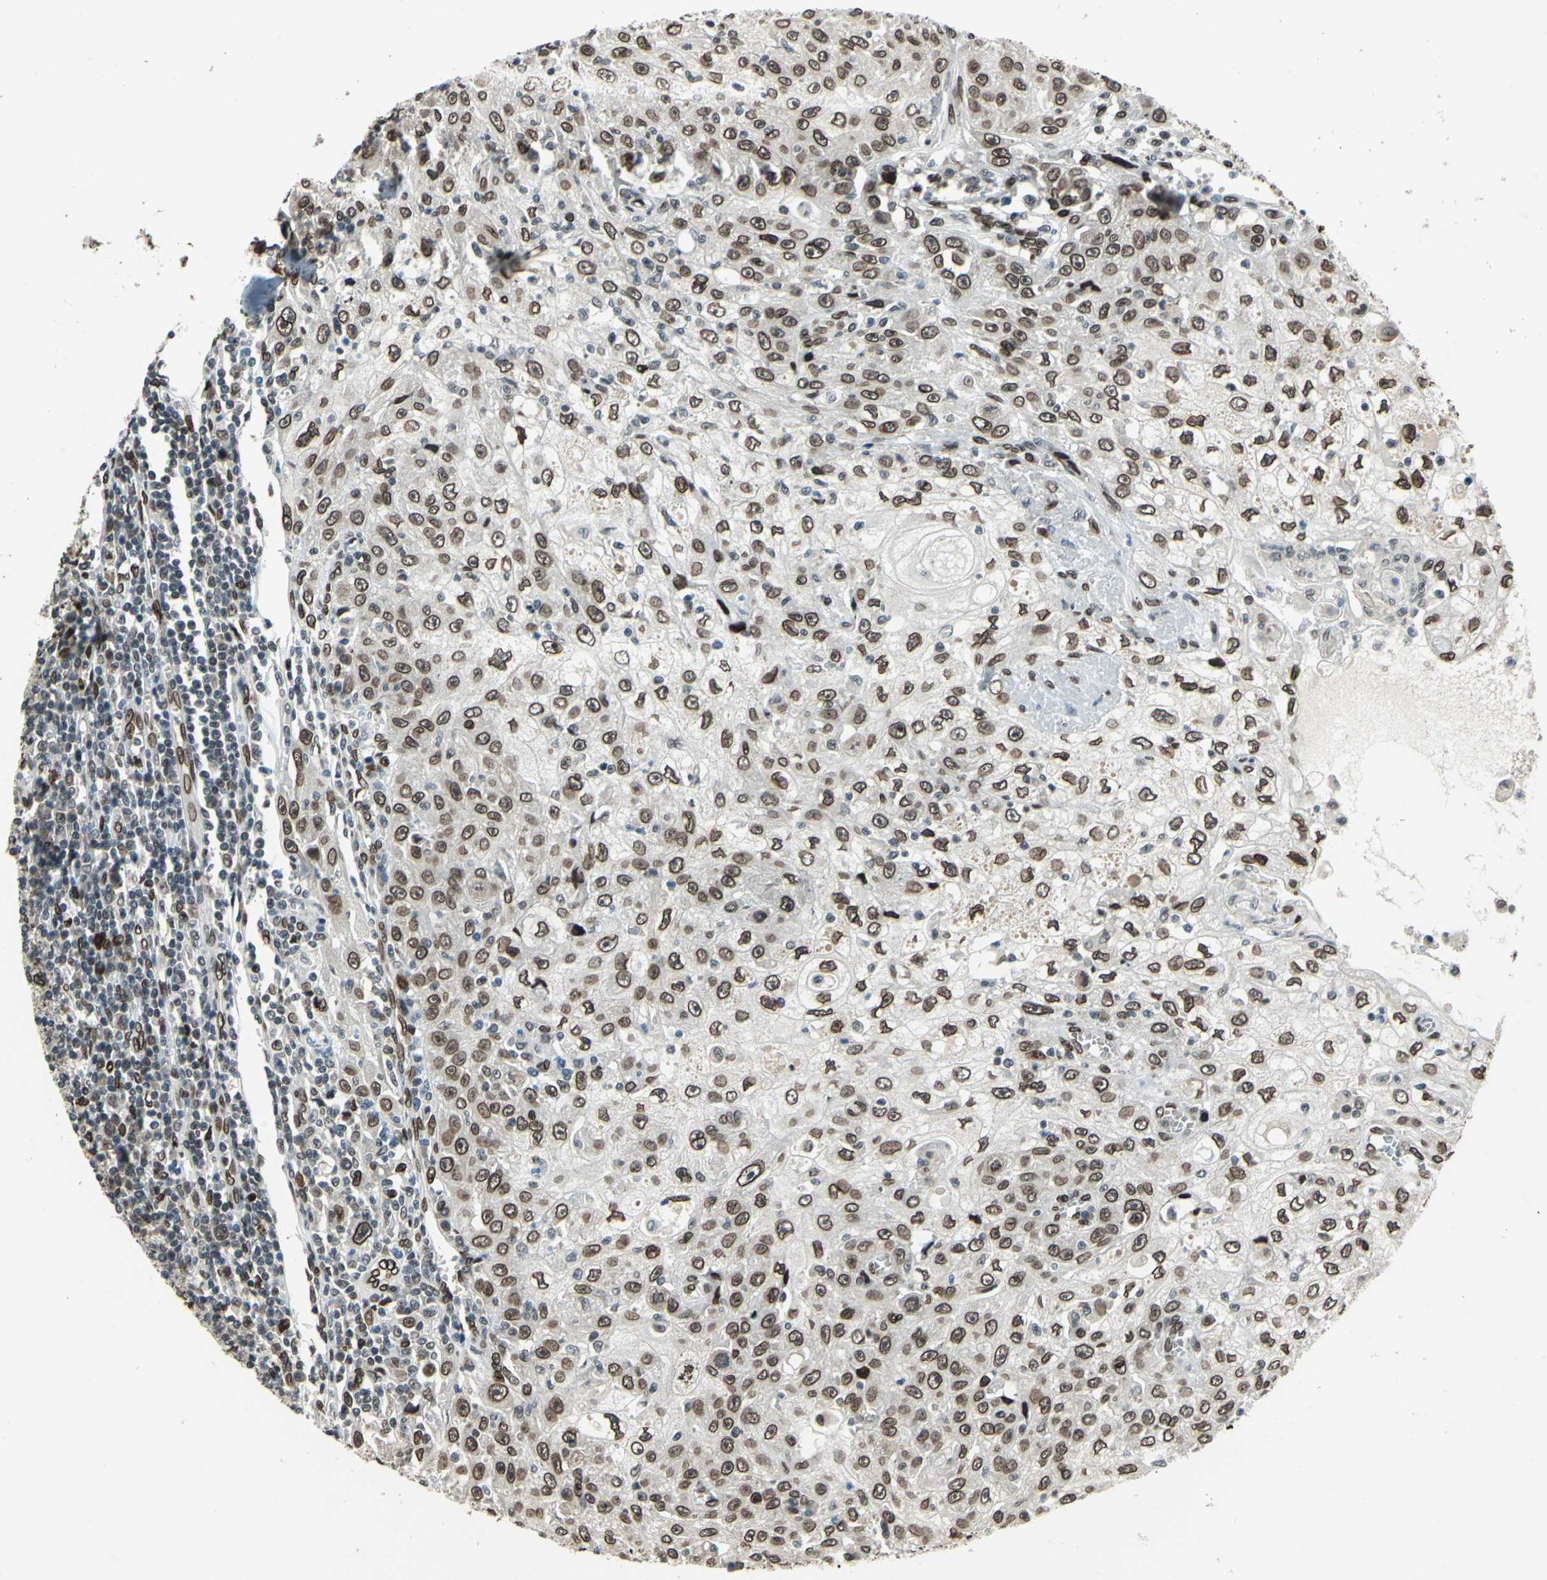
{"staining": {"intensity": "strong", "quantity": ">75%", "location": "cytoplasmic/membranous,nuclear"}, "tissue": "skin cancer", "cell_type": "Tumor cells", "image_type": "cancer", "snomed": [{"axis": "morphology", "description": "Squamous cell carcinoma, NOS"}, {"axis": "topography", "description": "Skin"}], "caption": "IHC (DAB (3,3'-diaminobenzidine)) staining of skin cancer displays strong cytoplasmic/membranous and nuclear protein expression in about >75% of tumor cells.", "gene": "ISY1", "patient": {"sex": "male", "age": 75}}